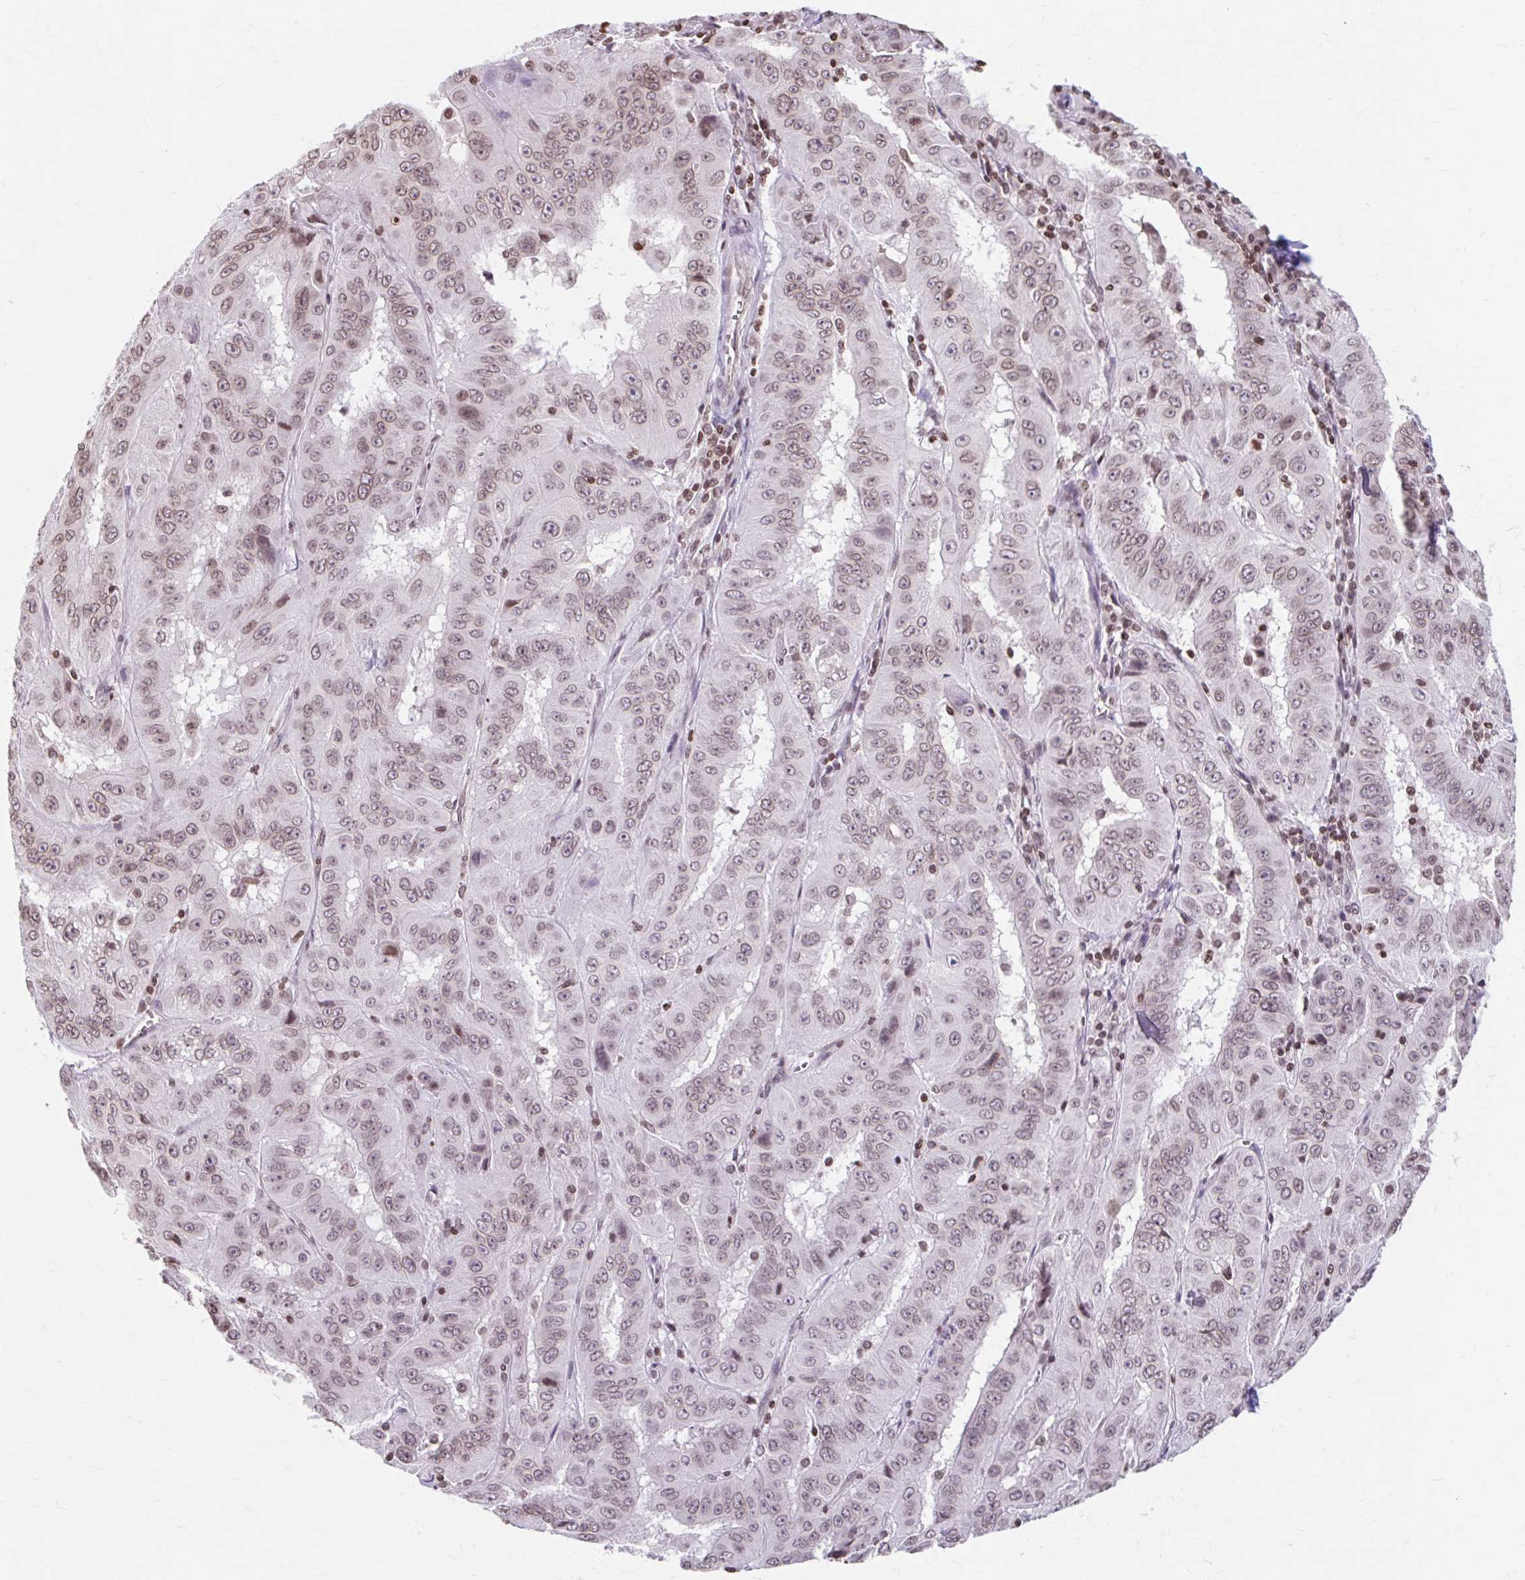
{"staining": {"intensity": "moderate", "quantity": "25%-75%", "location": "nuclear"}, "tissue": "pancreatic cancer", "cell_type": "Tumor cells", "image_type": "cancer", "snomed": [{"axis": "morphology", "description": "Adenocarcinoma, NOS"}, {"axis": "topography", "description": "Pancreas"}], "caption": "This image shows IHC staining of pancreatic adenocarcinoma, with medium moderate nuclear staining in about 25%-75% of tumor cells.", "gene": "ORC3", "patient": {"sex": "male", "age": 63}}